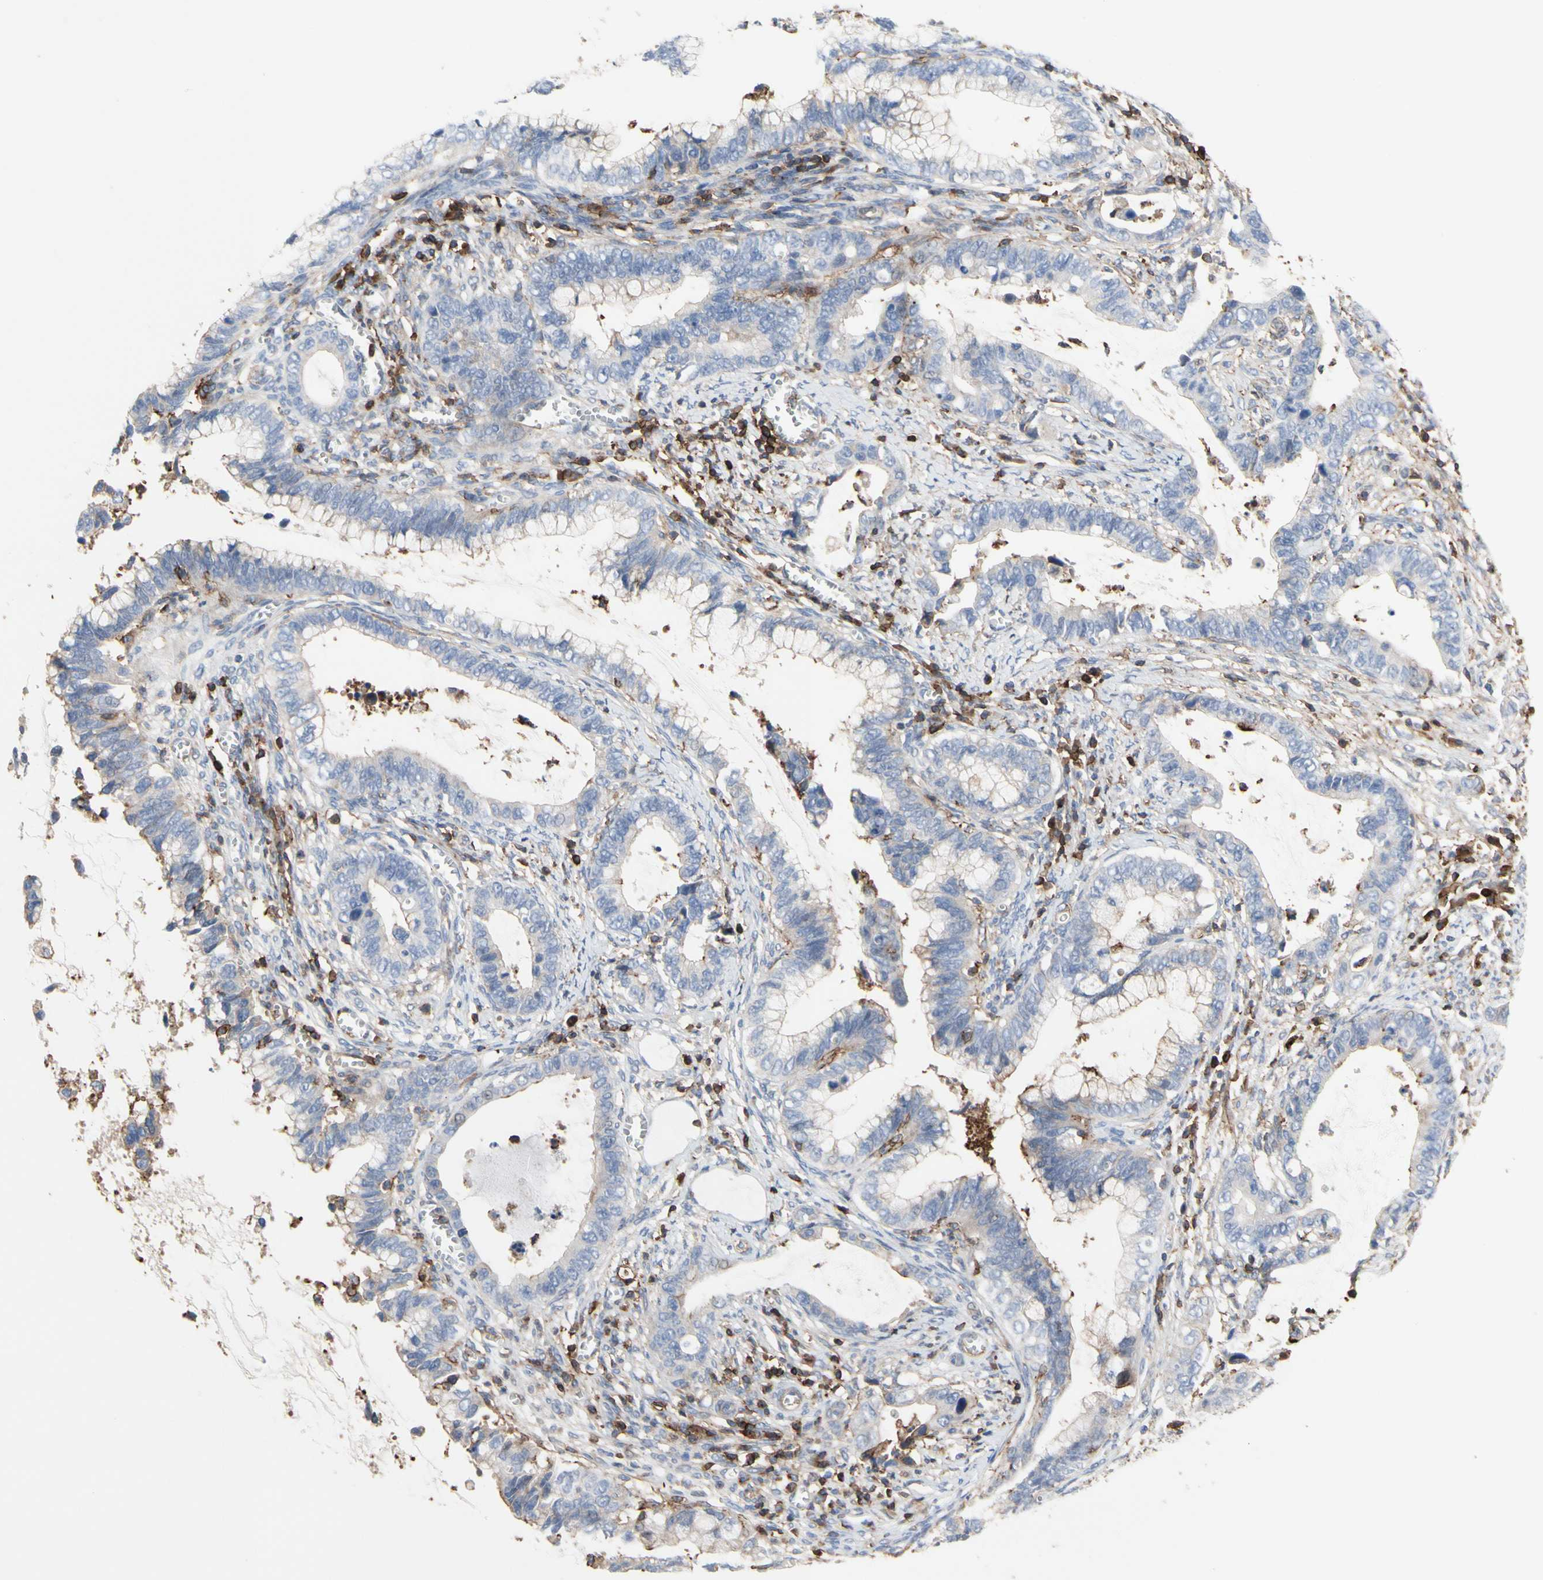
{"staining": {"intensity": "weak", "quantity": "25%-75%", "location": "cytoplasmic/membranous"}, "tissue": "cervical cancer", "cell_type": "Tumor cells", "image_type": "cancer", "snomed": [{"axis": "morphology", "description": "Adenocarcinoma, NOS"}, {"axis": "topography", "description": "Cervix"}], "caption": "Adenocarcinoma (cervical) stained with DAB (3,3'-diaminobenzidine) immunohistochemistry (IHC) reveals low levels of weak cytoplasmic/membranous expression in about 25%-75% of tumor cells. (DAB (3,3'-diaminobenzidine) = brown stain, brightfield microscopy at high magnification).", "gene": "ANXA6", "patient": {"sex": "female", "age": 44}}